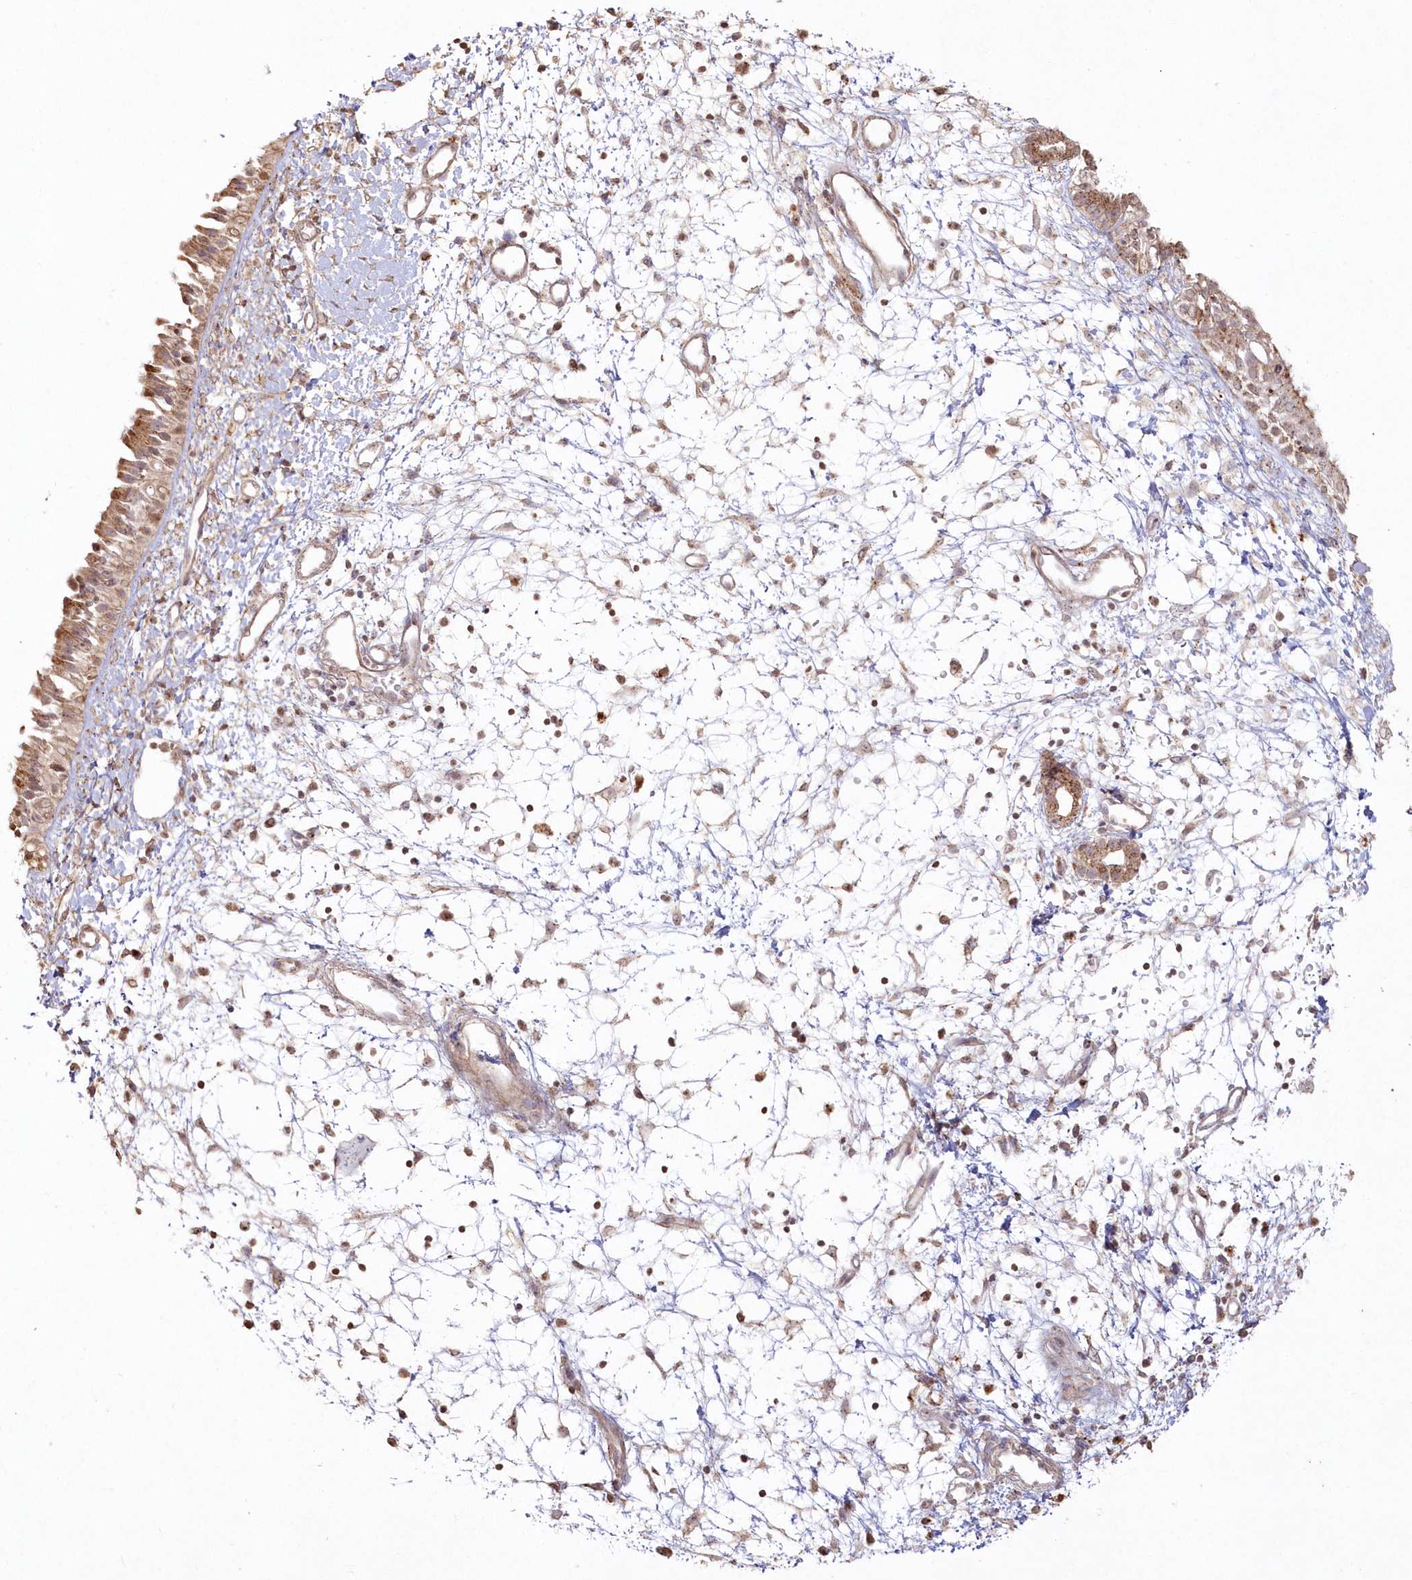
{"staining": {"intensity": "strong", "quantity": ">75%", "location": "cytoplasmic/membranous"}, "tissue": "nasopharynx", "cell_type": "Respiratory epithelial cells", "image_type": "normal", "snomed": [{"axis": "morphology", "description": "Normal tissue, NOS"}, {"axis": "topography", "description": "Nasopharynx"}], "caption": "Strong cytoplasmic/membranous positivity is present in about >75% of respiratory epithelial cells in benign nasopharynx. Immunohistochemistry stains the protein of interest in brown and the nuclei are stained blue.", "gene": "ARSB", "patient": {"sex": "male", "age": 22}}